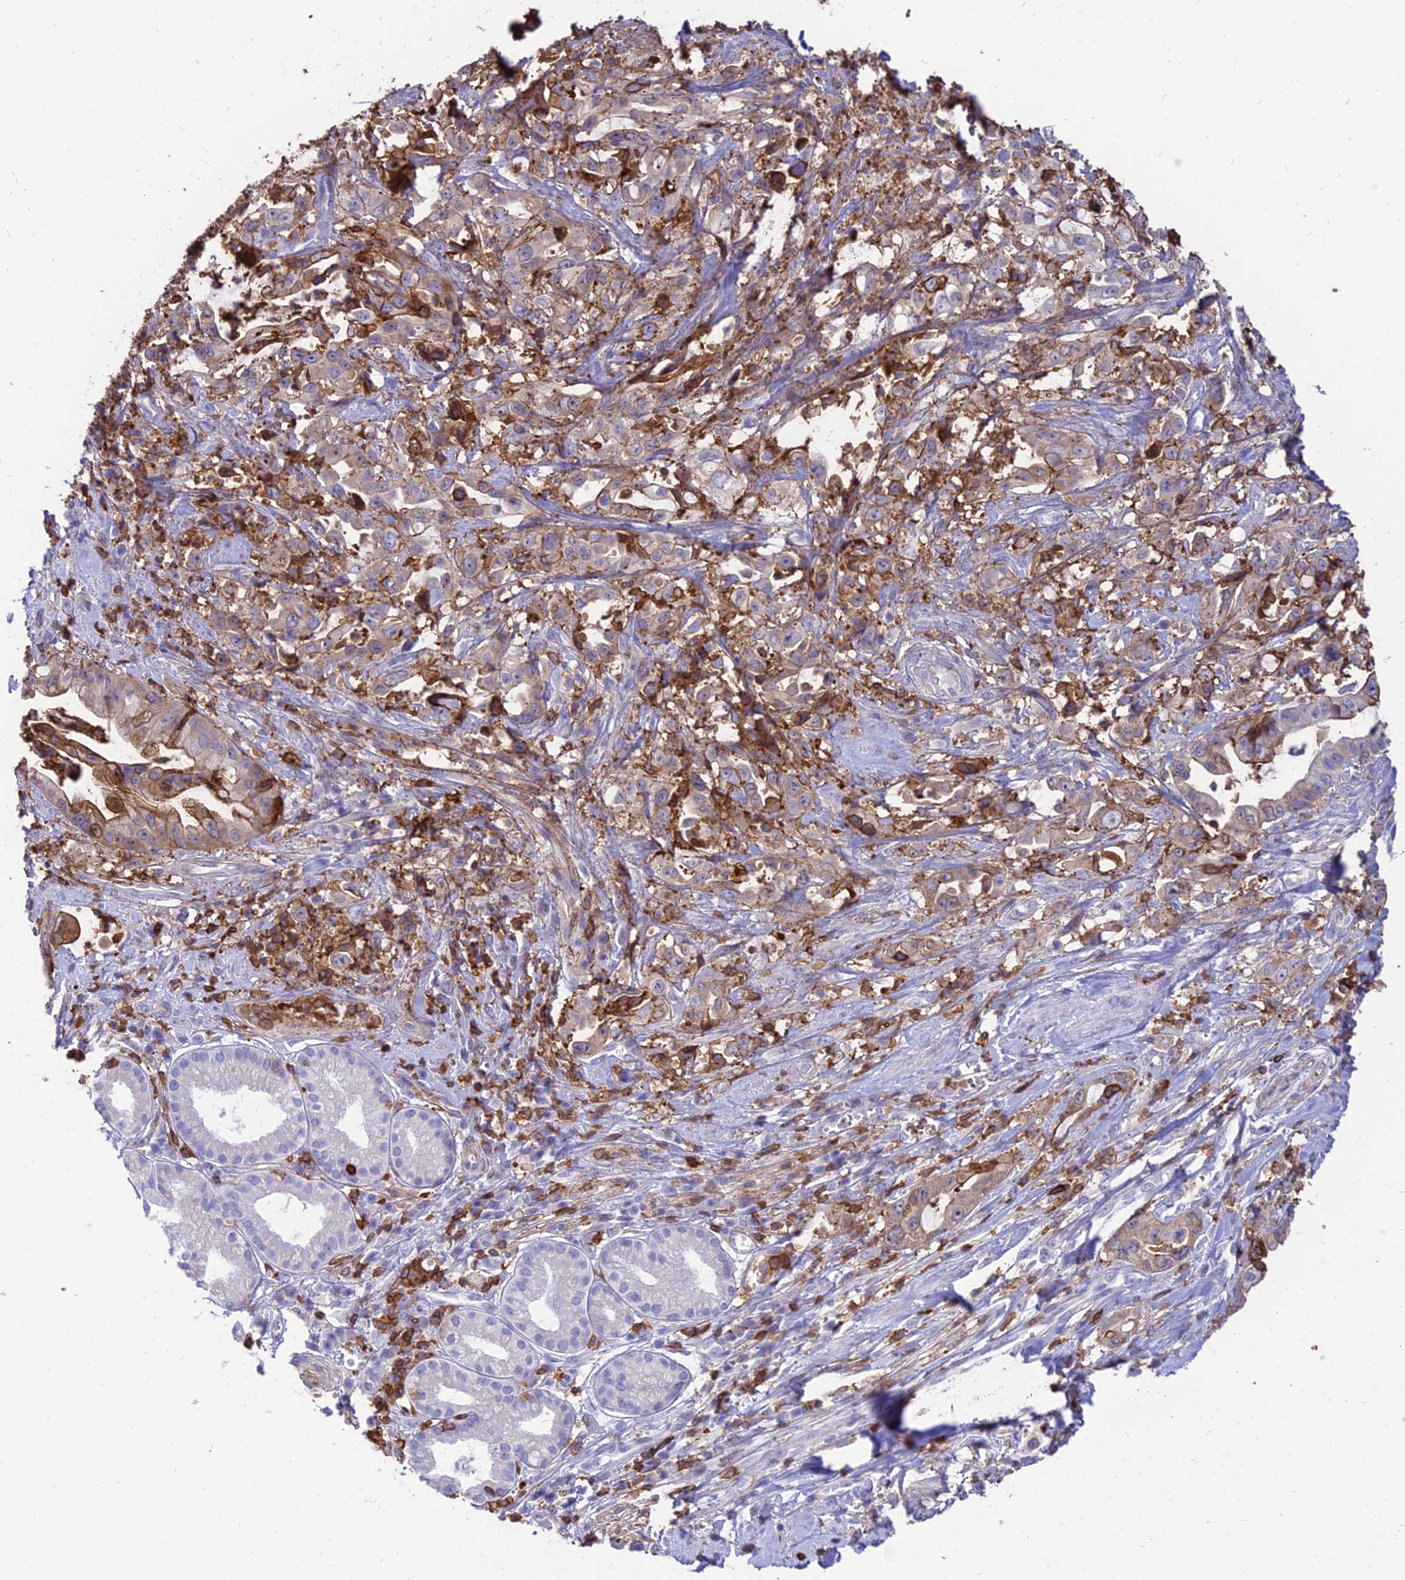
{"staining": {"intensity": "moderate", "quantity": "25%-75%", "location": "cytoplasmic/membranous"}, "tissue": "pancreatic cancer", "cell_type": "Tumor cells", "image_type": "cancer", "snomed": [{"axis": "morphology", "description": "Adenocarcinoma, NOS"}, {"axis": "topography", "description": "Pancreas"}], "caption": "Immunohistochemical staining of adenocarcinoma (pancreatic) shows medium levels of moderate cytoplasmic/membranous protein expression in about 25%-75% of tumor cells.", "gene": "SREK1IP1", "patient": {"sex": "female", "age": 61}}